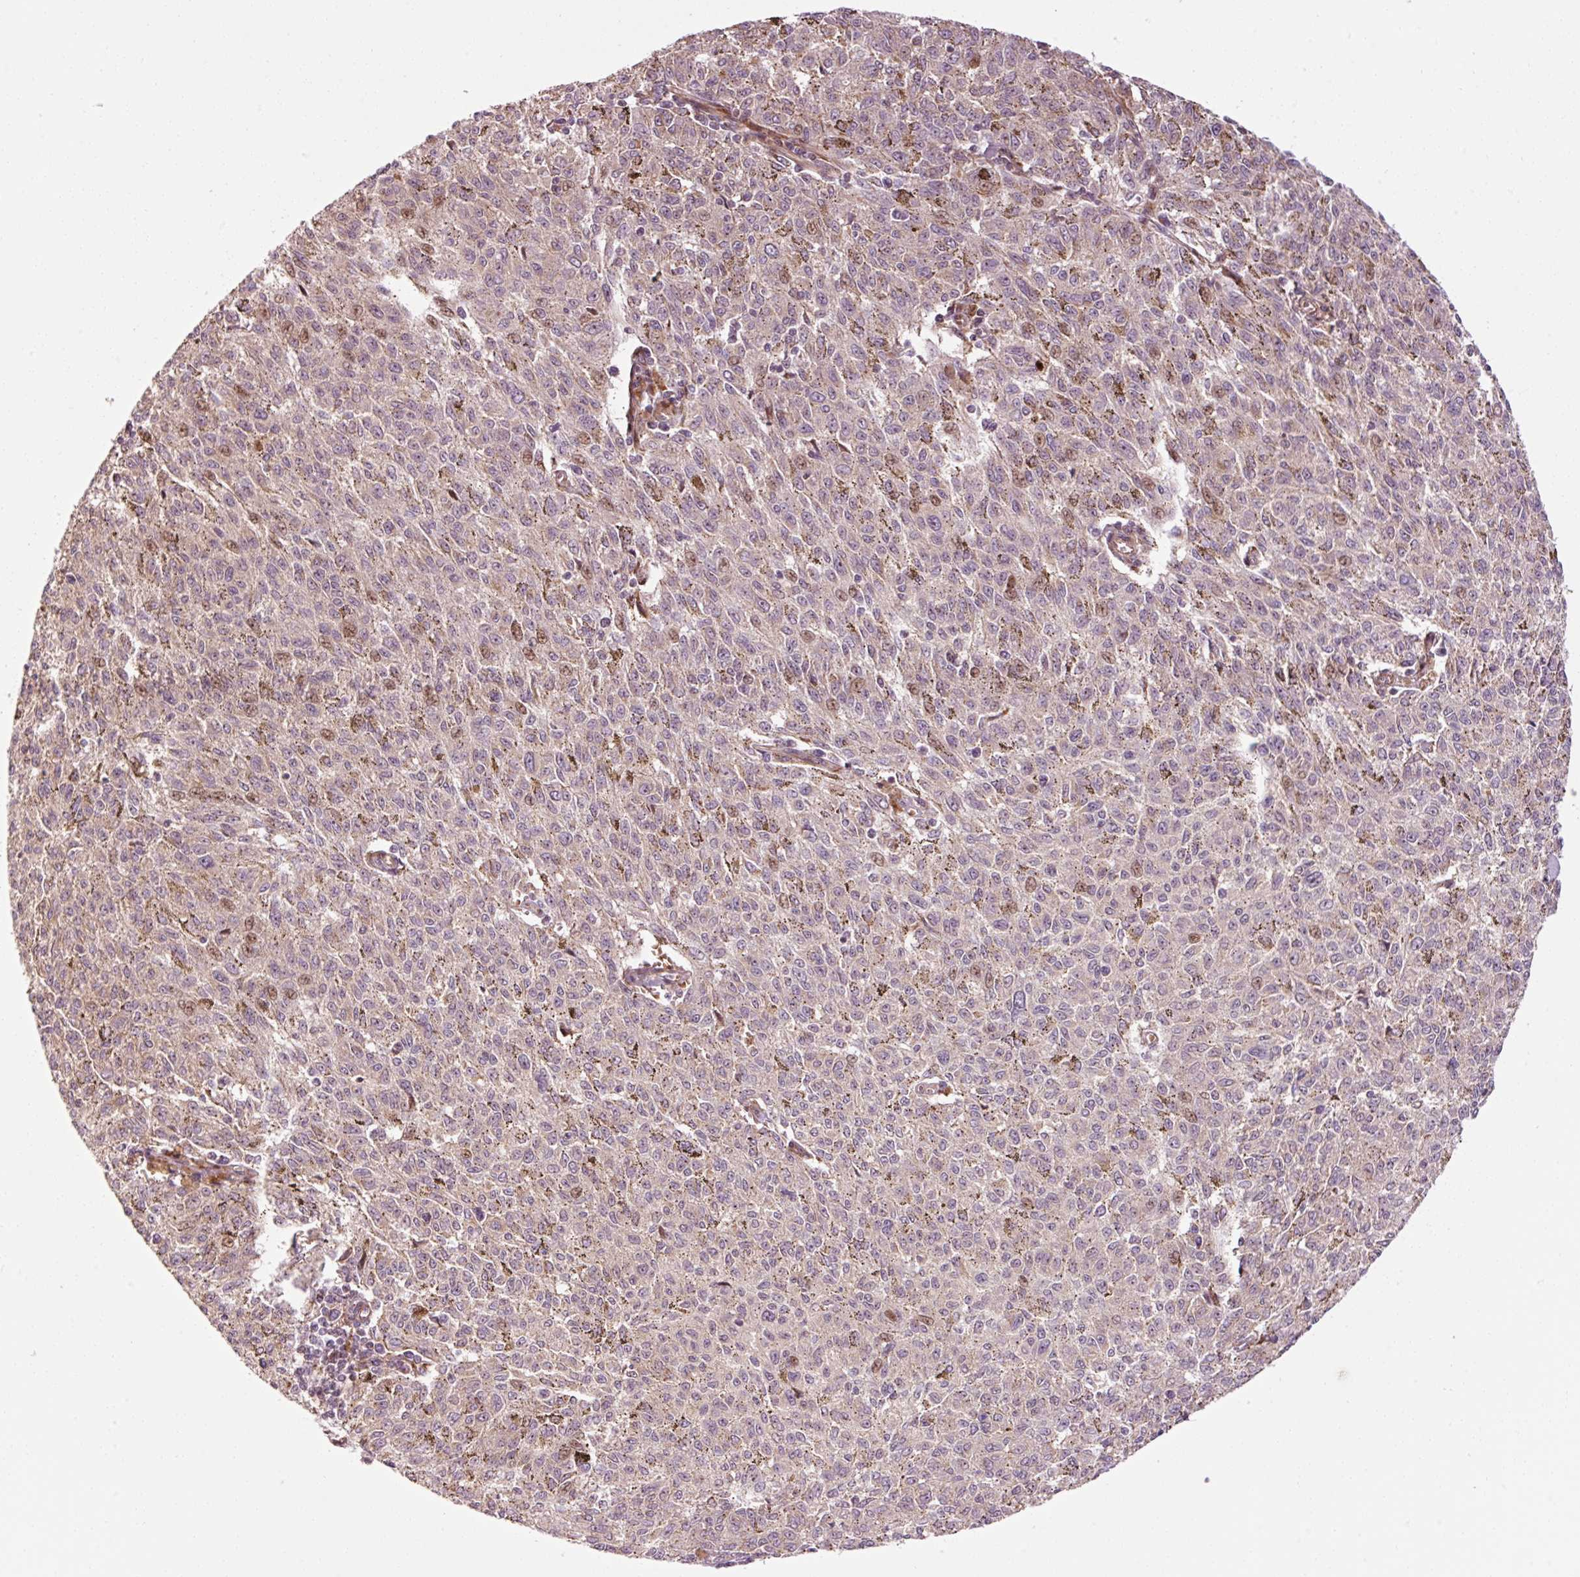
{"staining": {"intensity": "weak", "quantity": "<25%", "location": "nuclear"}, "tissue": "melanoma", "cell_type": "Tumor cells", "image_type": "cancer", "snomed": [{"axis": "morphology", "description": "Malignant melanoma, NOS"}, {"axis": "topography", "description": "Skin"}], "caption": "The photomicrograph exhibits no staining of tumor cells in melanoma.", "gene": "ANKRD20A1", "patient": {"sex": "female", "age": 72}}